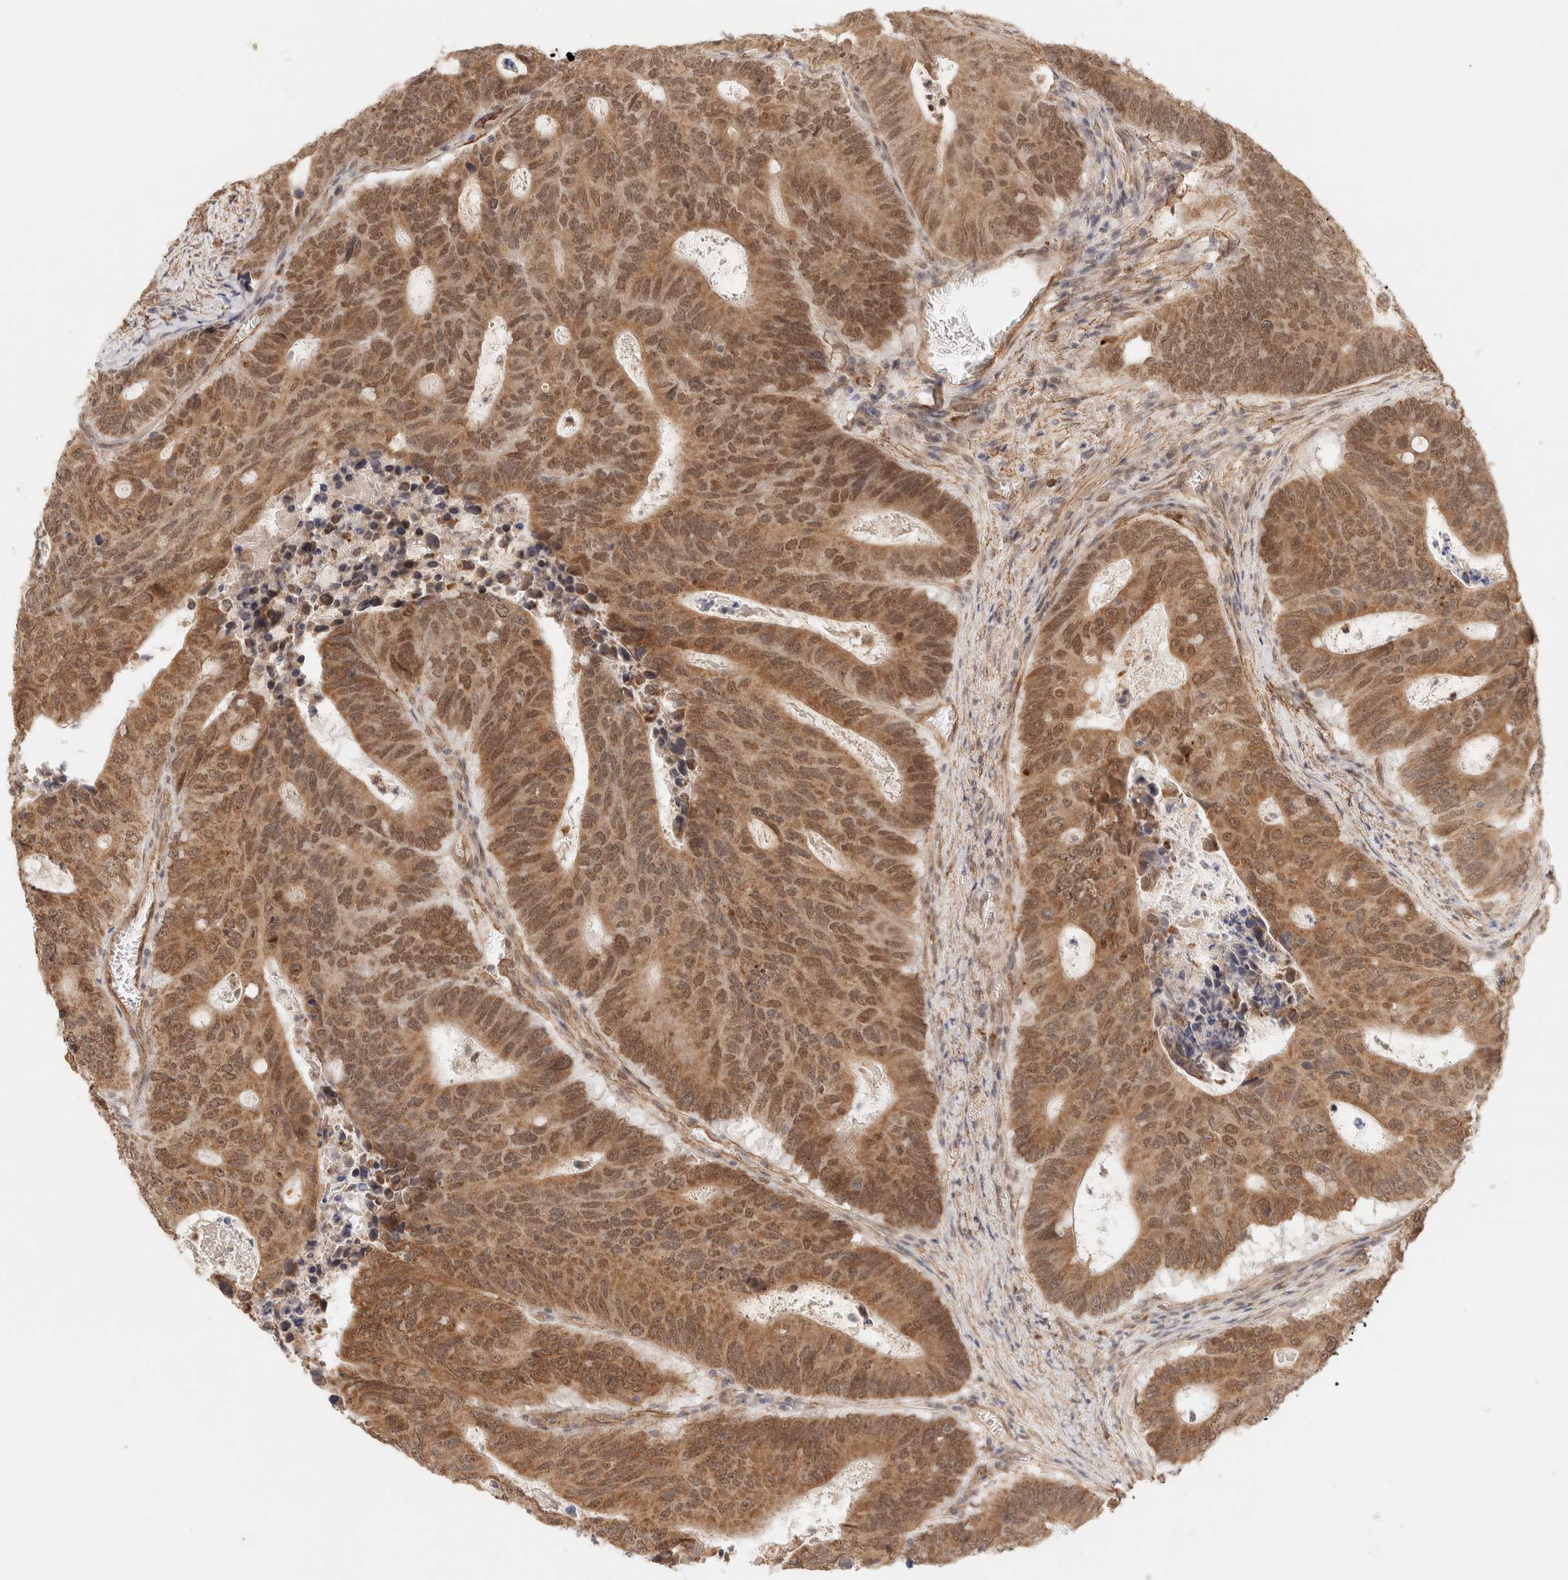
{"staining": {"intensity": "moderate", "quantity": ">75%", "location": "cytoplasmic/membranous,nuclear"}, "tissue": "colorectal cancer", "cell_type": "Tumor cells", "image_type": "cancer", "snomed": [{"axis": "morphology", "description": "Adenocarcinoma, NOS"}, {"axis": "topography", "description": "Colon"}], "caption": "This micrograph exhibits IHC staining of human adenocarcinoma (colorectal), with medium moderate cytoplasmic/membranous and nuclear positivity in approximately >75% of tumor cells.", "gene": "BRPF3", "patient": {"sex": "male", "age": 87}}